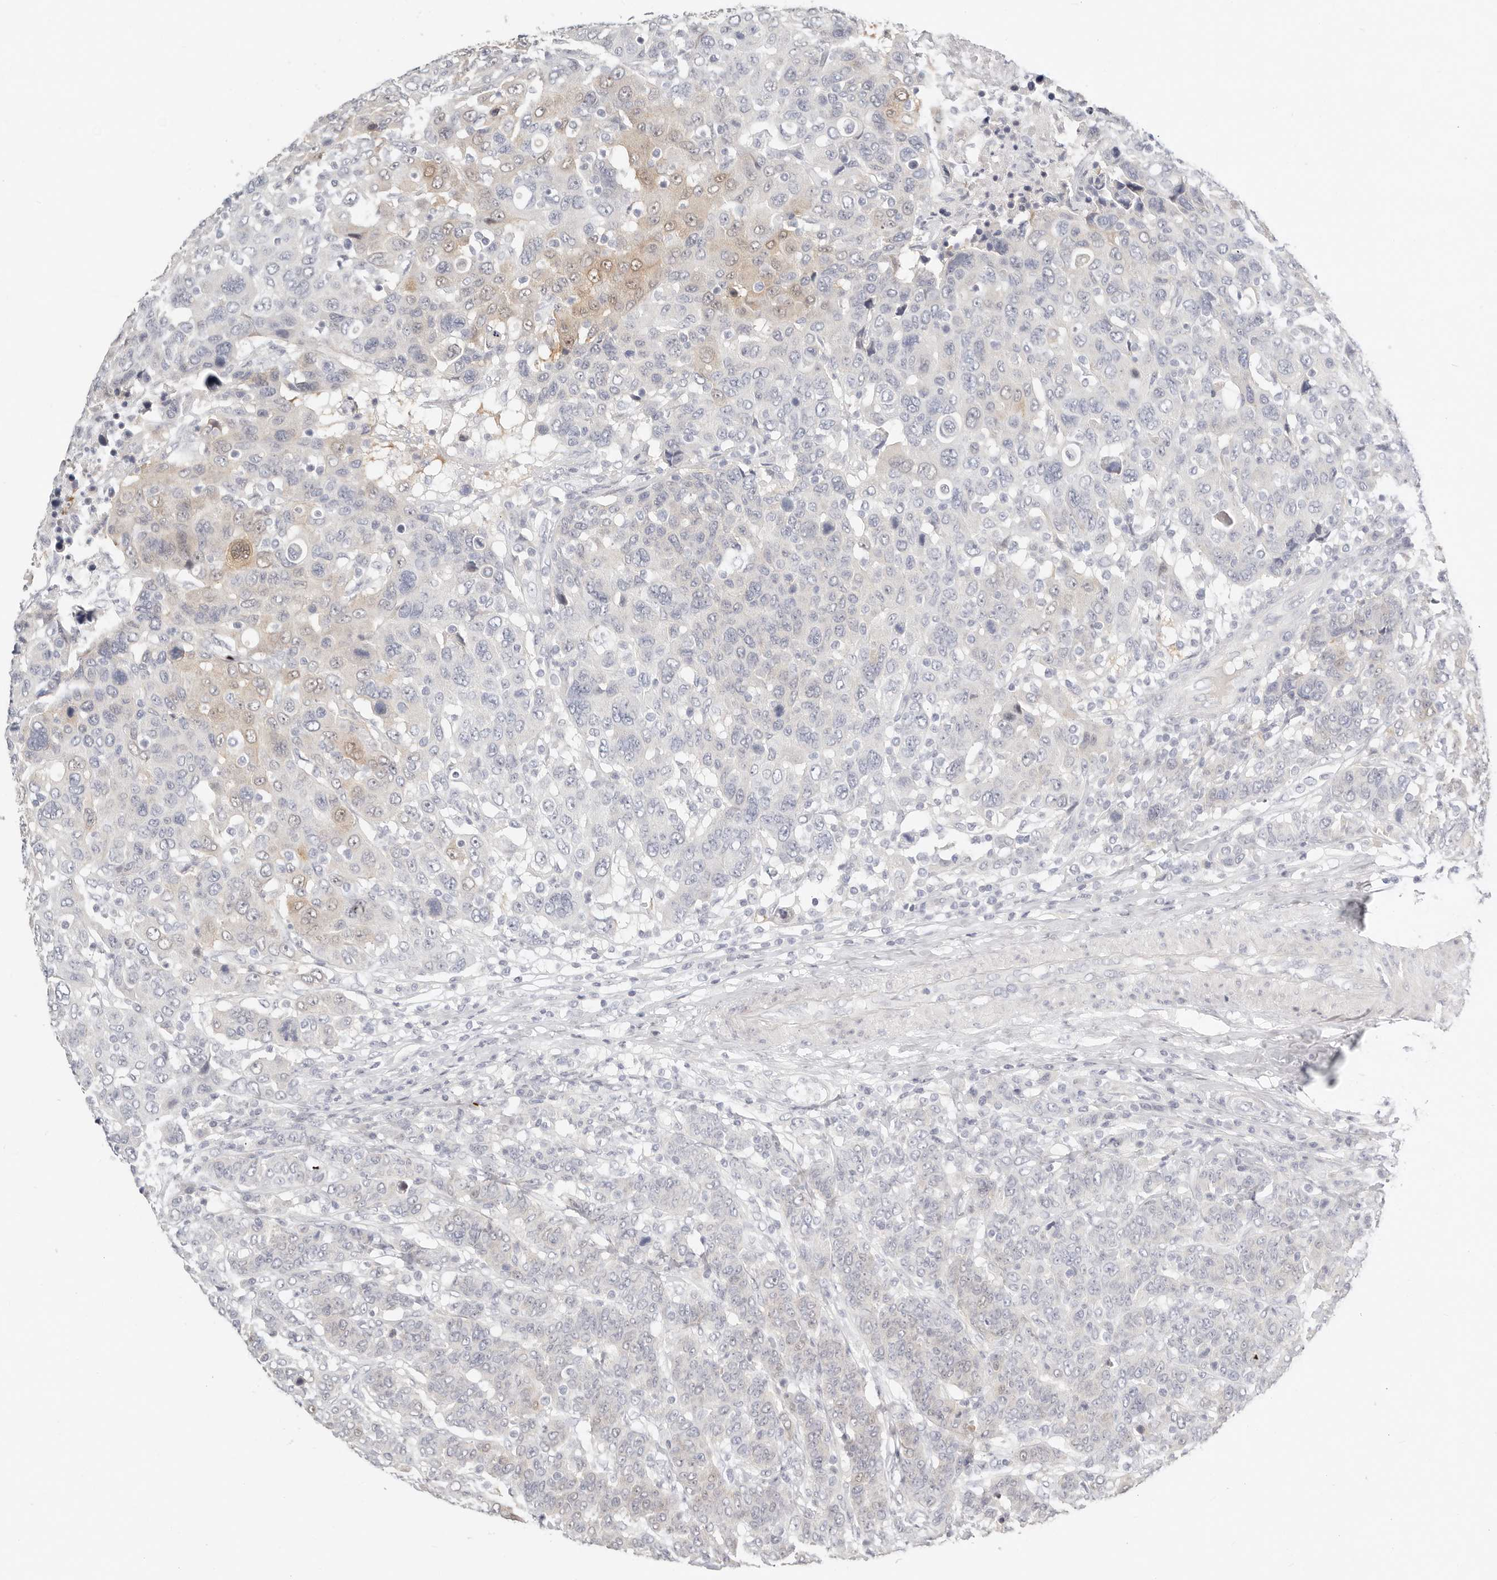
{"staining": {"intensity": "weak", "quantity": "<25%", "location": "cytoplasmic/membranous"}, "tissue": "breast cancer", "cell_type": "Tumor cells", "image_type": "cancer", "snomed": [{"axis": "morphology", "description": "Duct carcinoma"}, {"axis": "topography", "description": "Breast"}], "caption": "Breast cancer (intraductal carcinoma) stained for a protein using immunohistochemistry (IHC) exhibits no expression tumor cells.", "gene": "TMEM63B", "patient": {"sex": "female", "age": 37}}